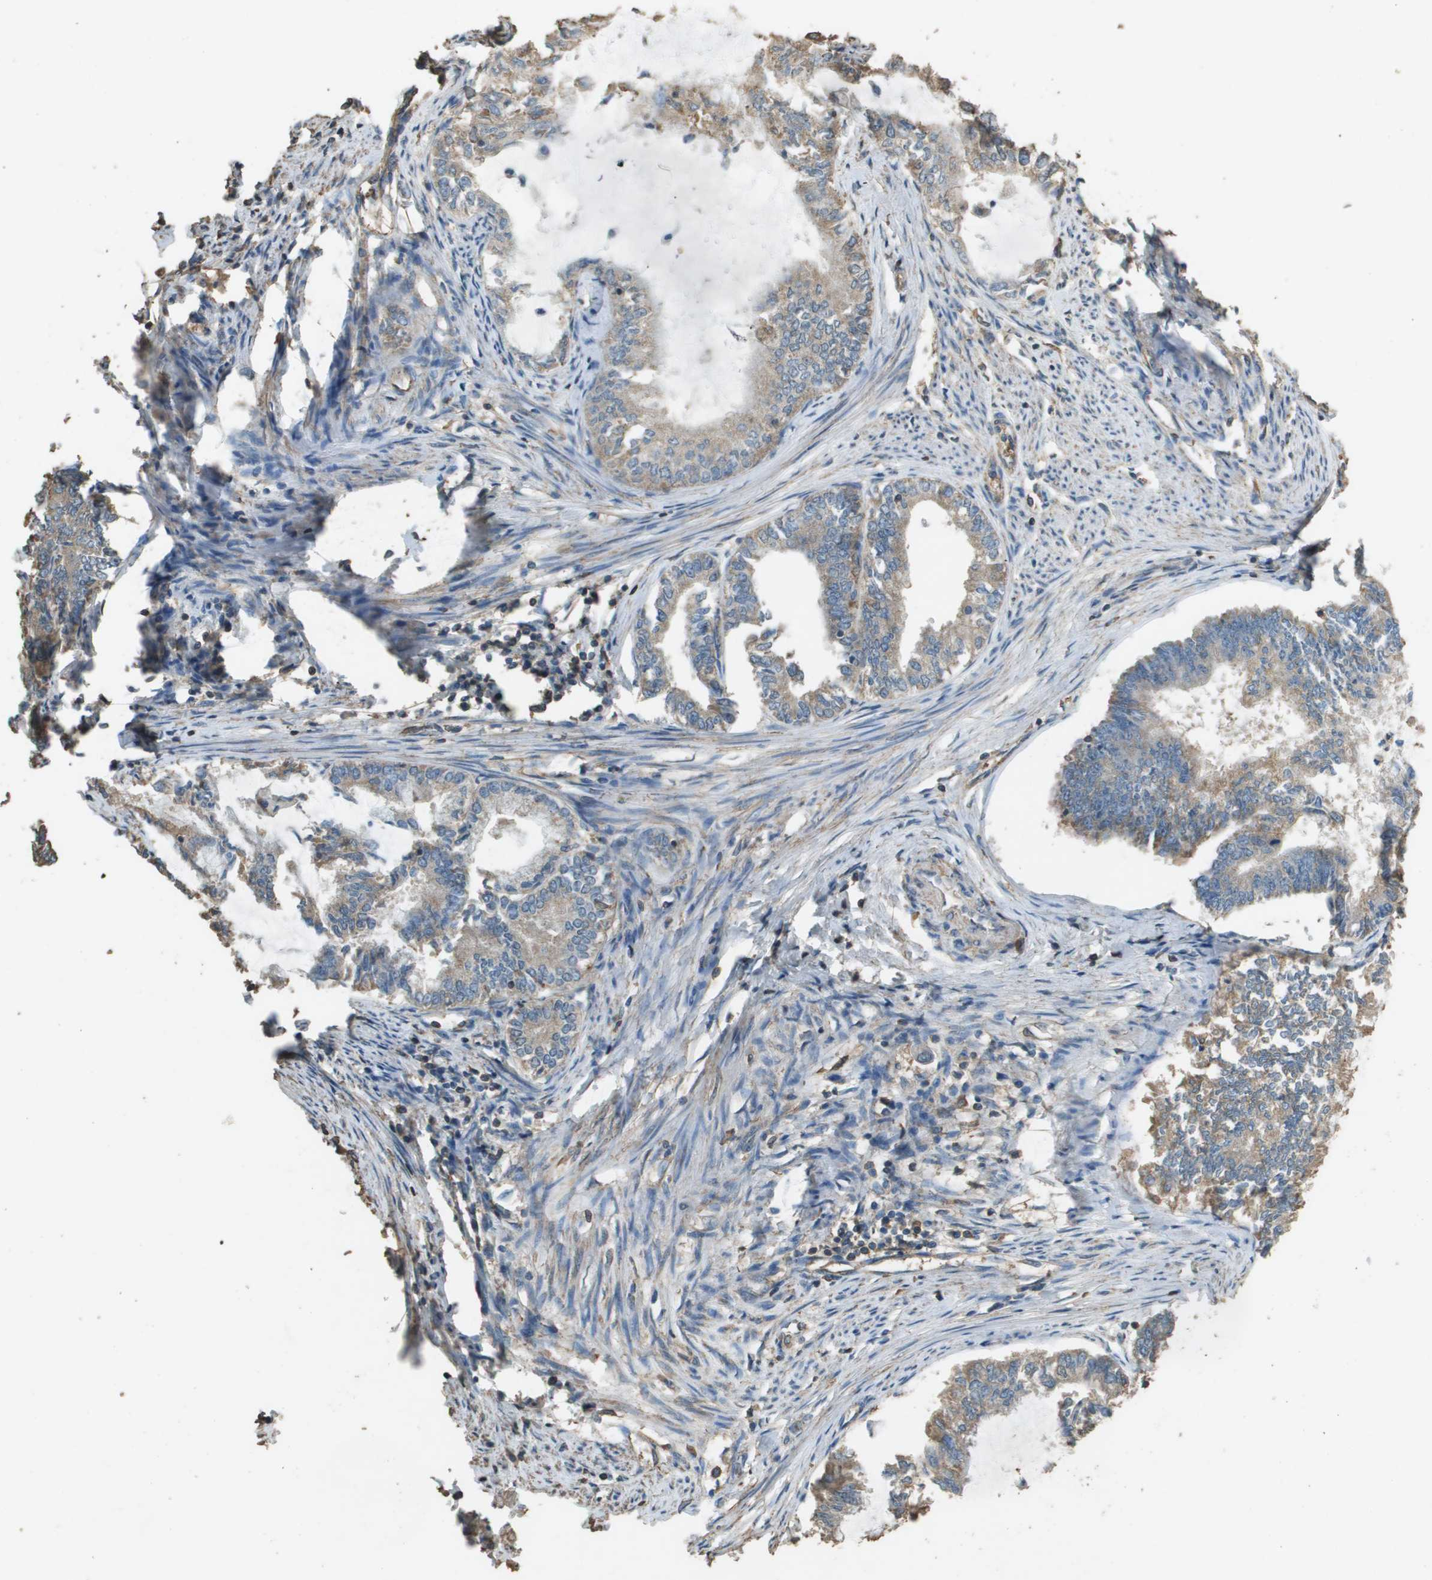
{"staining": {"intensity": "weak", "quantity": ">75%", "location": "cytoplasmic/membranous"}, "tissue": "endometrial cancer", "cell_type": "Tumor cells", "image_type": "cancer", "snomed": [{"axis": "morphology", "description": "Adenocarcinoma, NOS"}, {"axis": "topography", "description": "Endometrium"}], "caption": "Human endometrial adenocarcinoma stained with a protein marker demonstrates weak staining in tumor cells.", "gene": "MS4A7", "patient": {"sex": "female", "age": 86}}